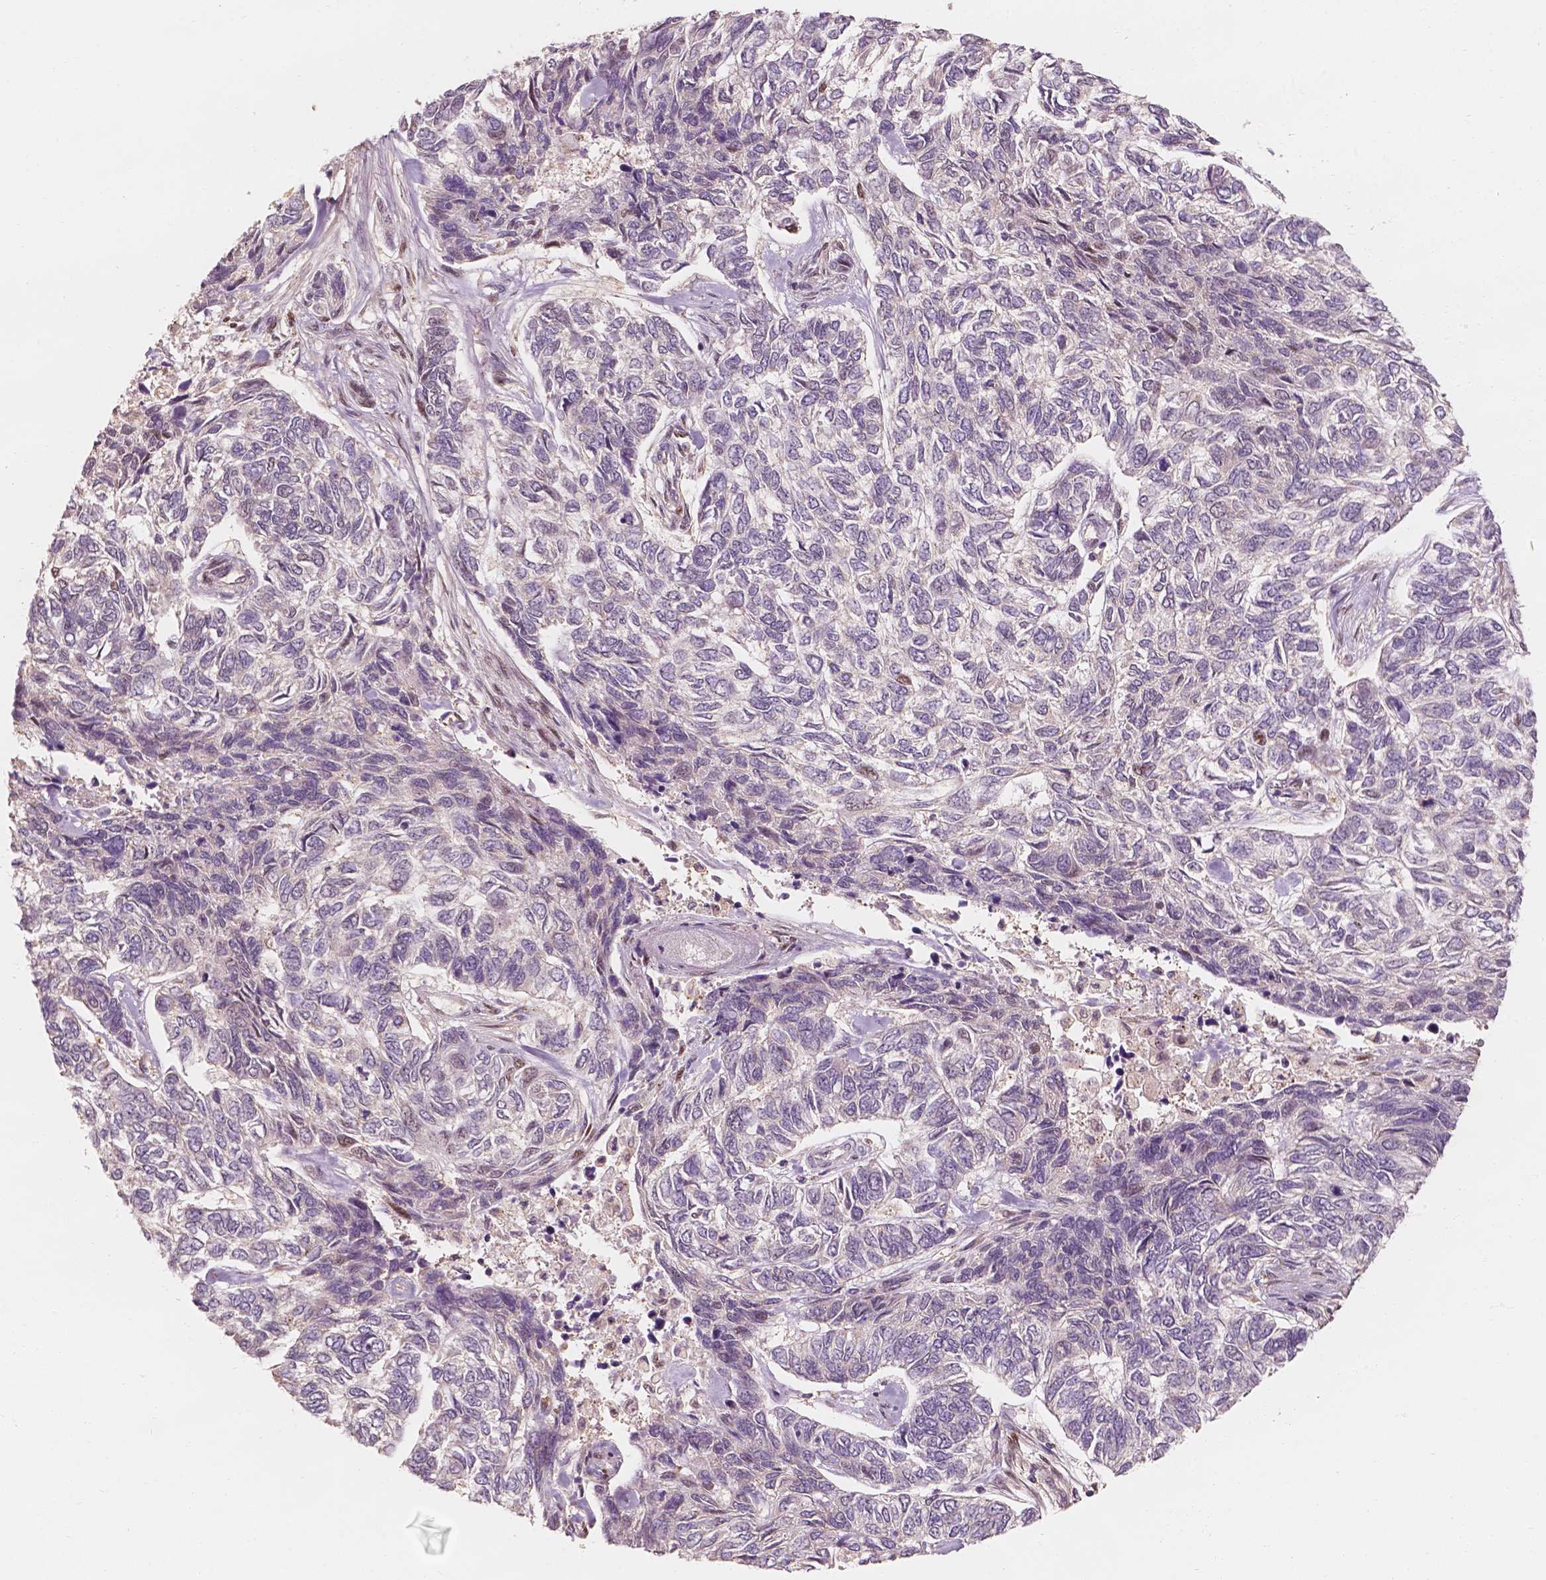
{"staining": {"intensity": "negative", "quantity": "none", "location": "none"}, "tissue": "skin cancer", "cell_type": "Tumor cells", "image_type": "cancer", "snomed": [{"axis": "morphology", "description": "Basal cell carcinoma"}, {"axis": "topography", "description": "Skin"}], "caption": "This is an IHC micrograph of skin basal cell carcinoma. There is no positivity in tumor cells.", "gene": "TBC1D17", "patient": {"sex": "female", "age": 65}}